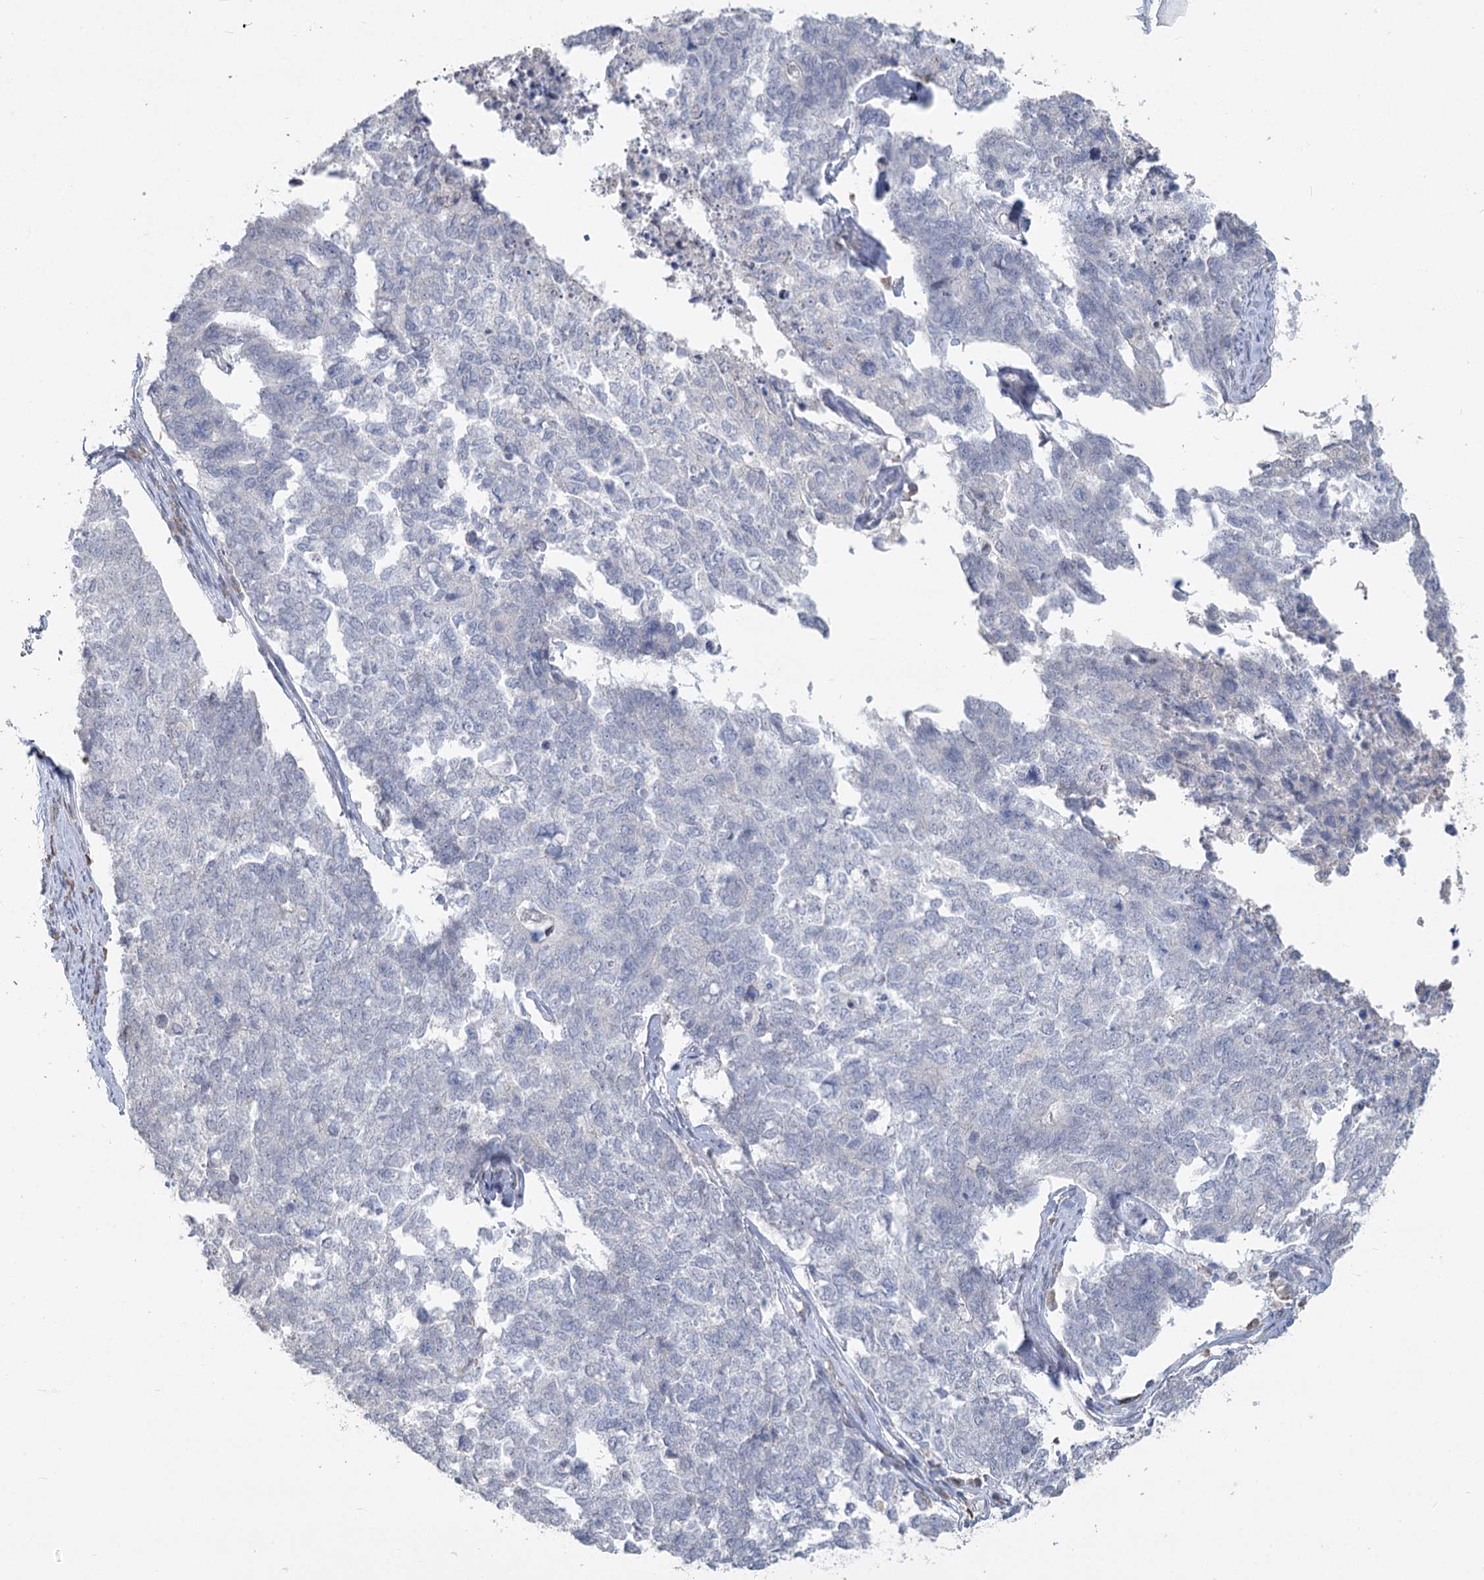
{"staining": {"intensity": "negative", "quantity": "none", "location": "none"}, "tissue": "cervical cancer", "cell_type": "Tumor cells", "image_type": "cancer", "snomed": [{"axis": "morphology", "description": "Squamous cell carcinoma, NOS"}, {"axis": "topography", "description": "Cervix"}], "caption": "A high-resolution histopathology image shows IHC staining of cervical squamous cell carcinoma, which exhibits no significant staining in tumor cells.", "gene": "SLC9A3", "patient": {"sex": "female", "age": 63}}